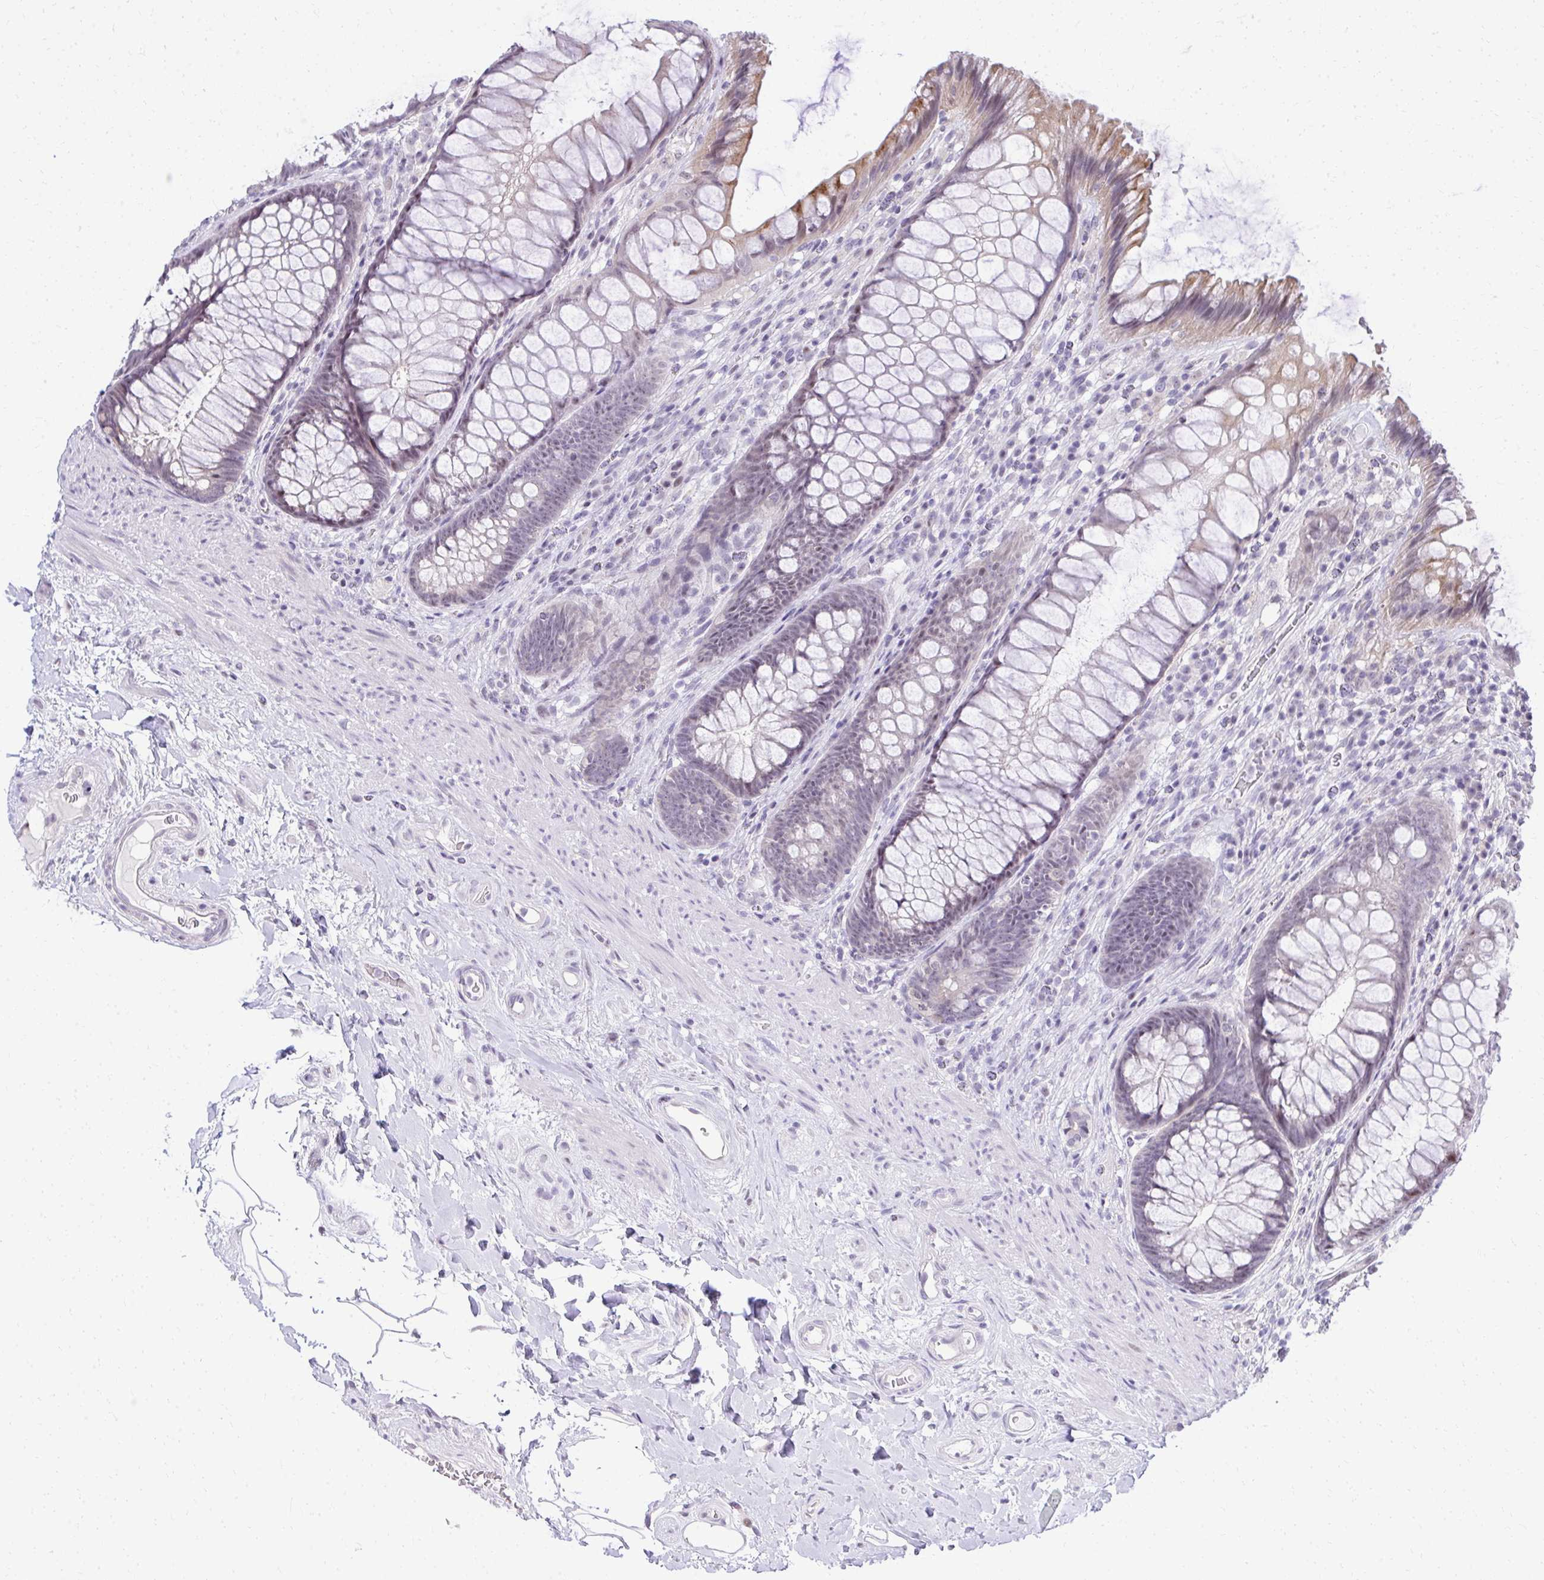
{"staining": {"intensity": "moderate", "quantity": "<25%", "location": "cytoplasmic/membranous"}, "tissue": "rectum", "cell_type": "Glandular cells", "image_type": "normal", "snomed": [{"axis": "morphology", "description": "Normal tissue, NOS"}, {"axis": "topography", "description": "Rectum"}], "caption": "Benign rectum was stained to show a protein in brown. There is low levels of moderate cytoplasmic/membranous positivity in approximately <25% of glandular cells. The staining was performed using DAB, with brown indicating positive protein expression. Nuclei are stained blue with hematoxylin.", "gene": "EID3", "patient": {"sex": "male", "age": 53}}